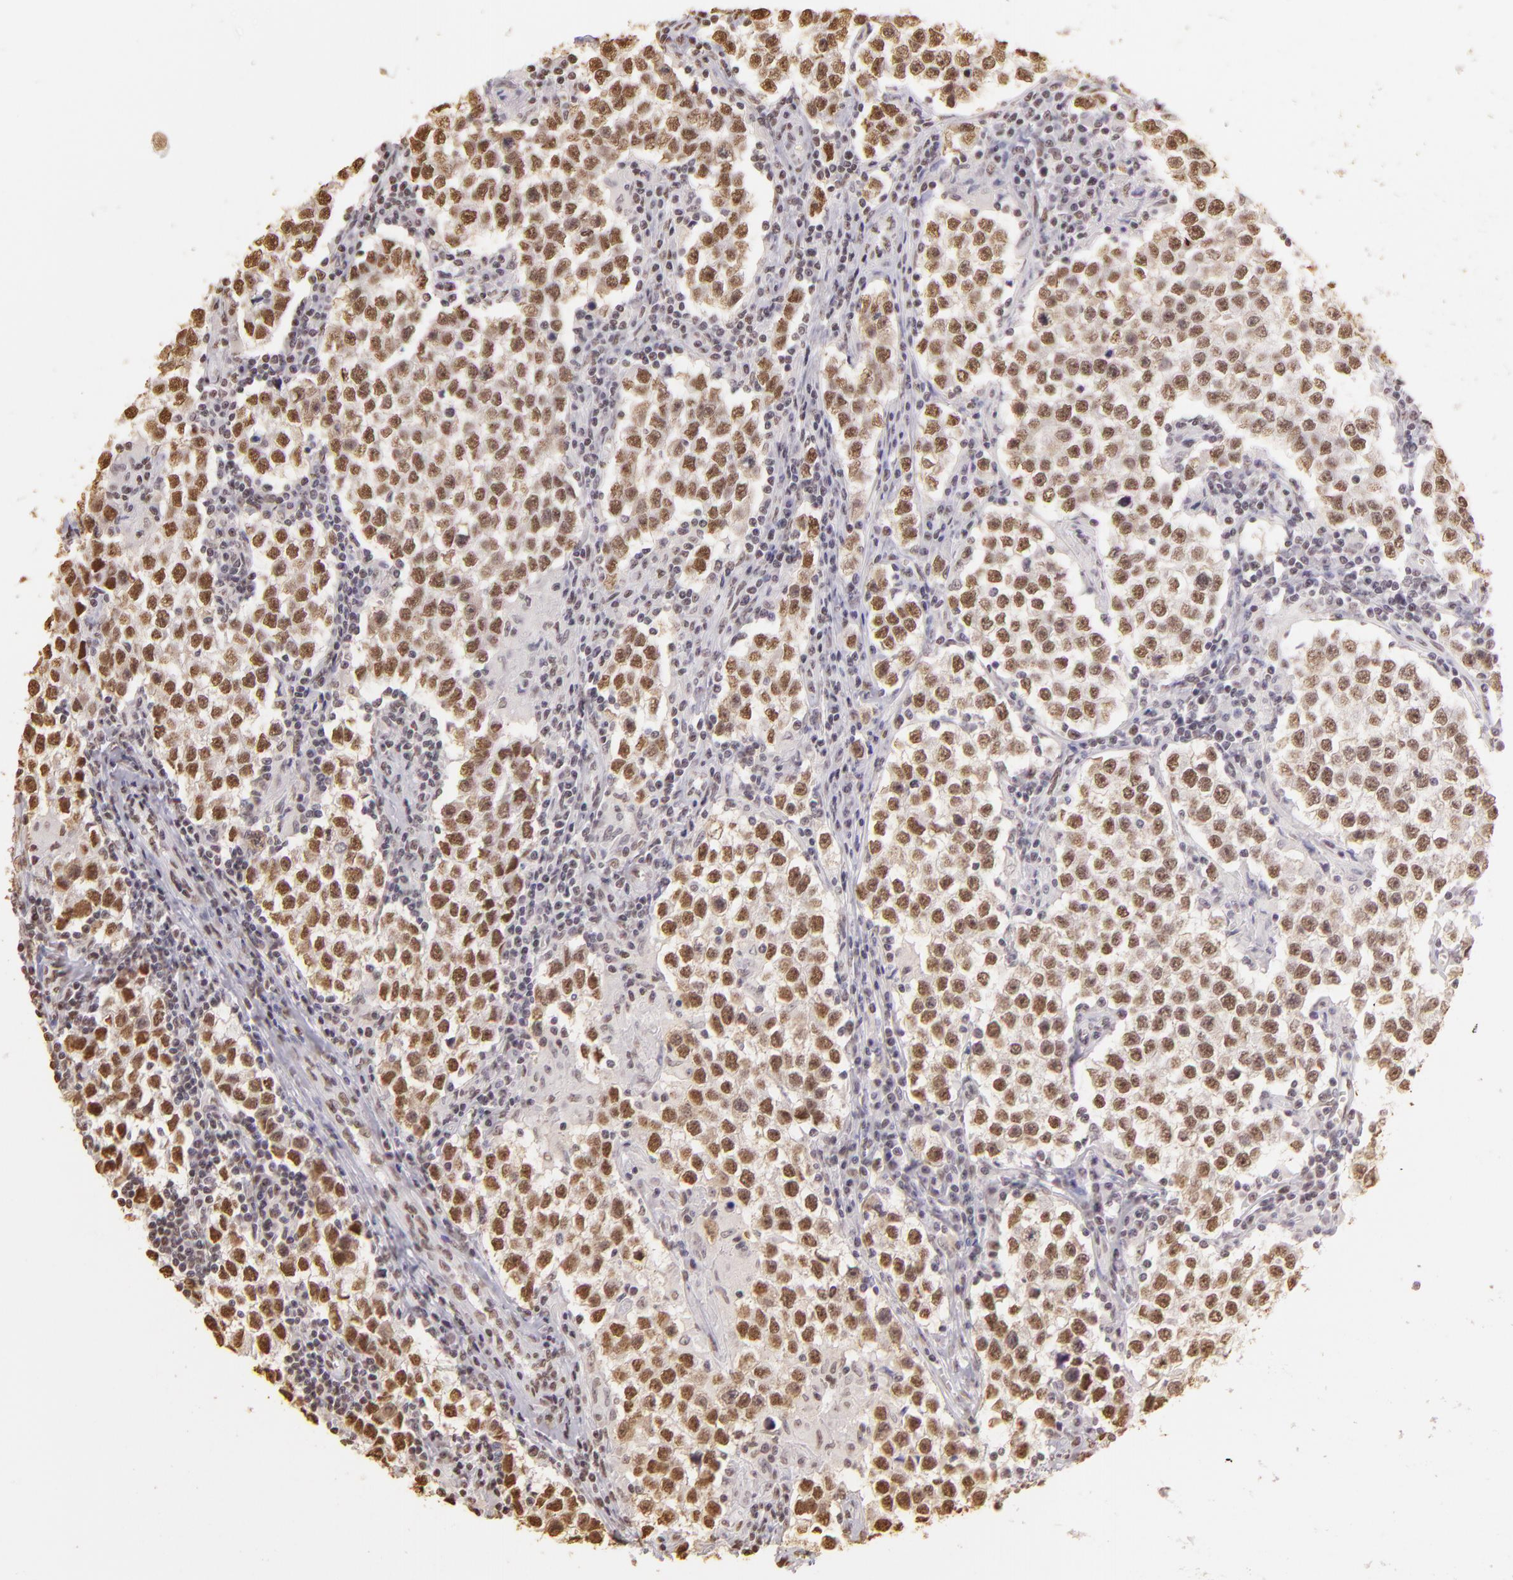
{"staining": {"intensity": "weak", "quantity": ">75%", "location": "nuclear"}, "tissue": "testis cancer", "cell_type": "Tumor cells", "image_type": "cancer", "snomed": [{"axis": "morphology", "description": "Seminoma, NOS"}, {"axis": "topography", "description": "Testis"}], "caption": "Immunohistochemistry (IHC) micrograph of neoplastic tissue: testis seminoma stained using immunohistochemistry (IHC) reveals low levels of weak protein expression localized specifically in the nuclear of tumor cells, appearing as a nuclear brown color.", "gene": "PAPOLA", "patient": {"sex": "male", "age": 36}}